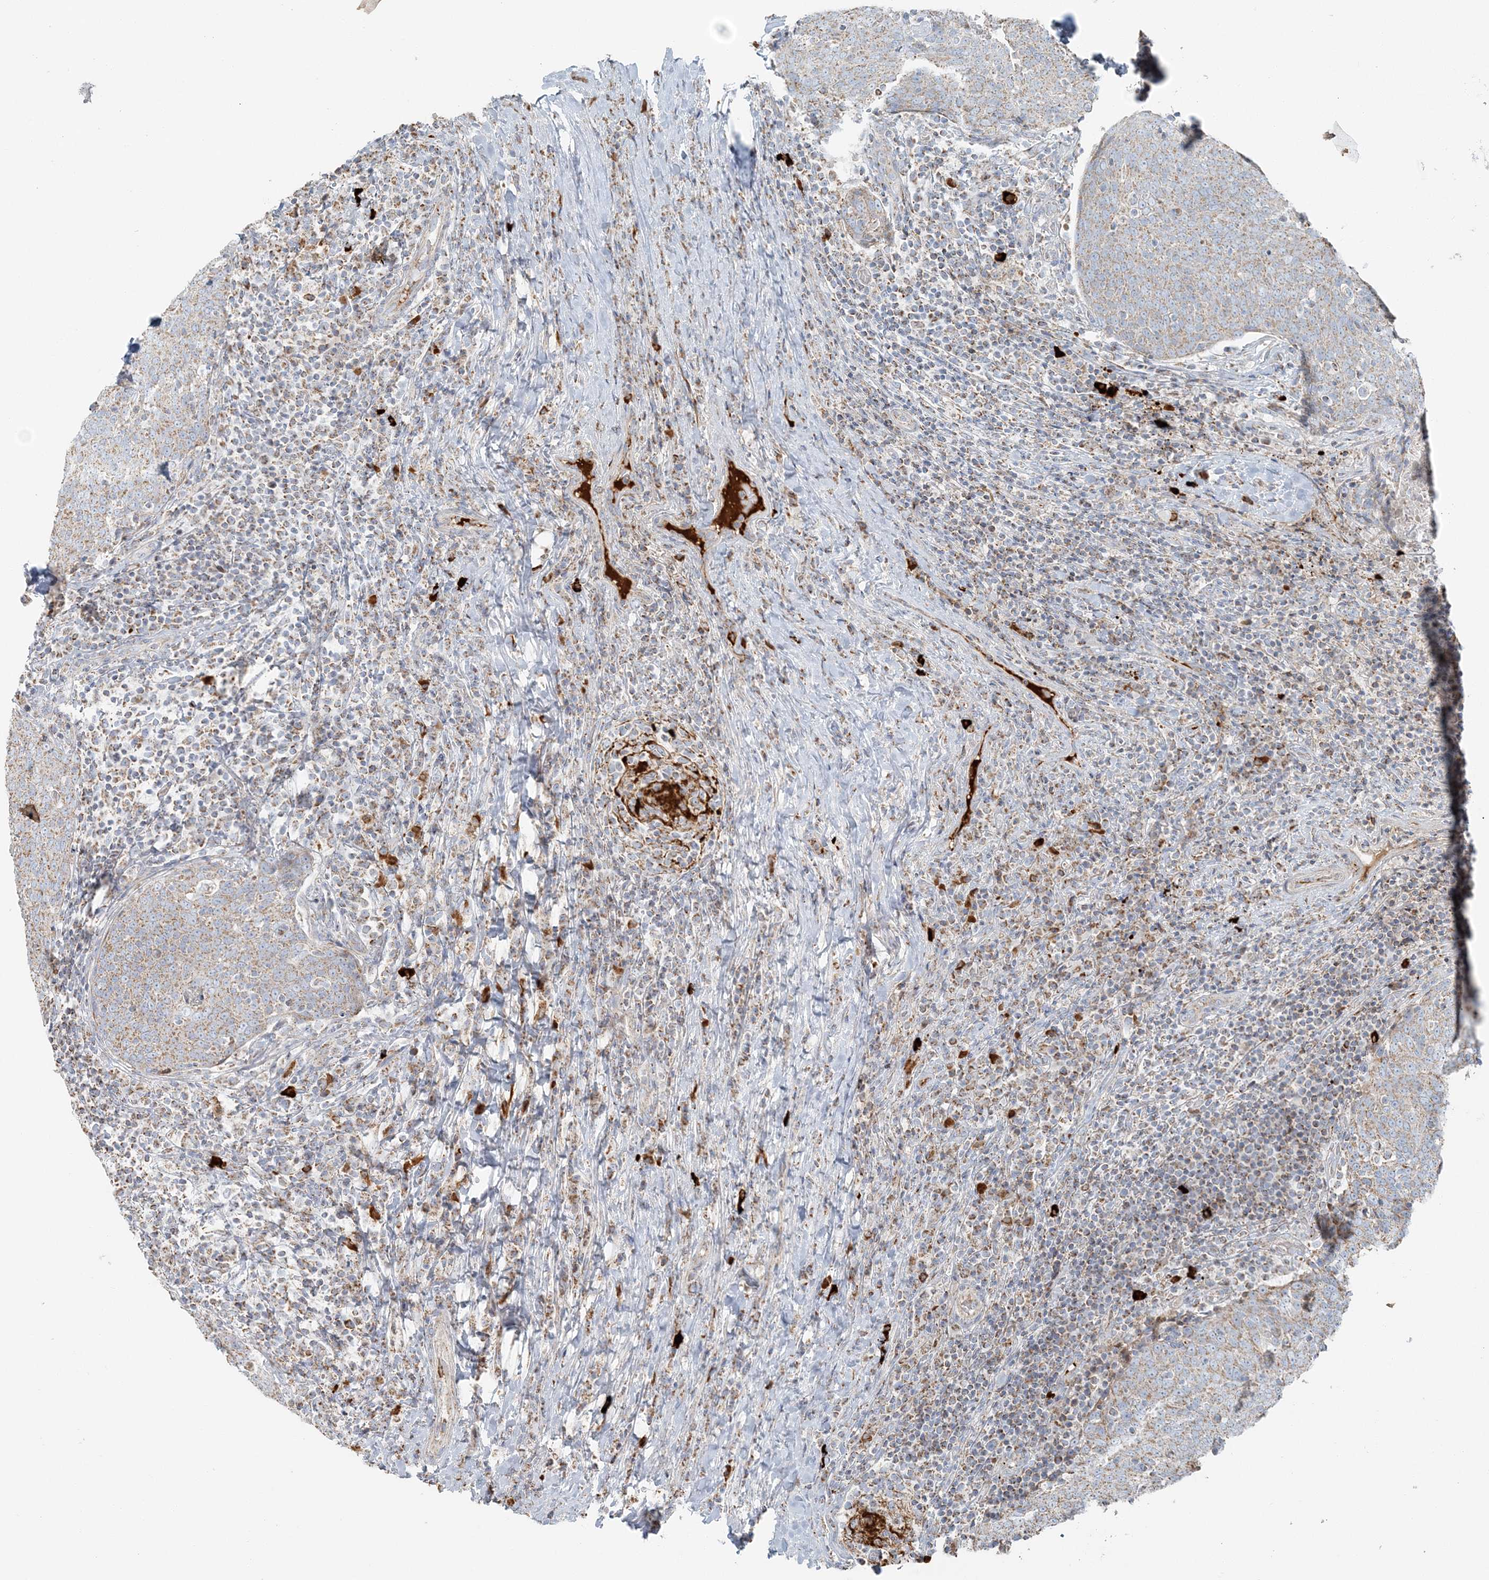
{"staining": {"intensity": "weak", "quantity": ">75%", "location": "cytoplasmic/membranous"}, "tissue": "head and neck cancer", "cell_type": "Tumor cells", "image_type": "cancer", "snomed": [{"axis": "morphology", "description": "Squamous cell carcinoma, NOS"}, {"axis": "morphology", "description": "Squamous cell carcinoma, metastatic, NOS"}, {"axis": "topography", "description": "Lymph node"}, {"axis": "topography", "description": "Head-Neck"}], "caption": "Metastatic squamous cell carcinoma (head and neck) stained for a protein (brown) displays weak cytoplasmic/membranous positive staining in about >75% of tumor cells.", "gene": "SLC22A16", "patient": {"sex": "male", "age": 62}}